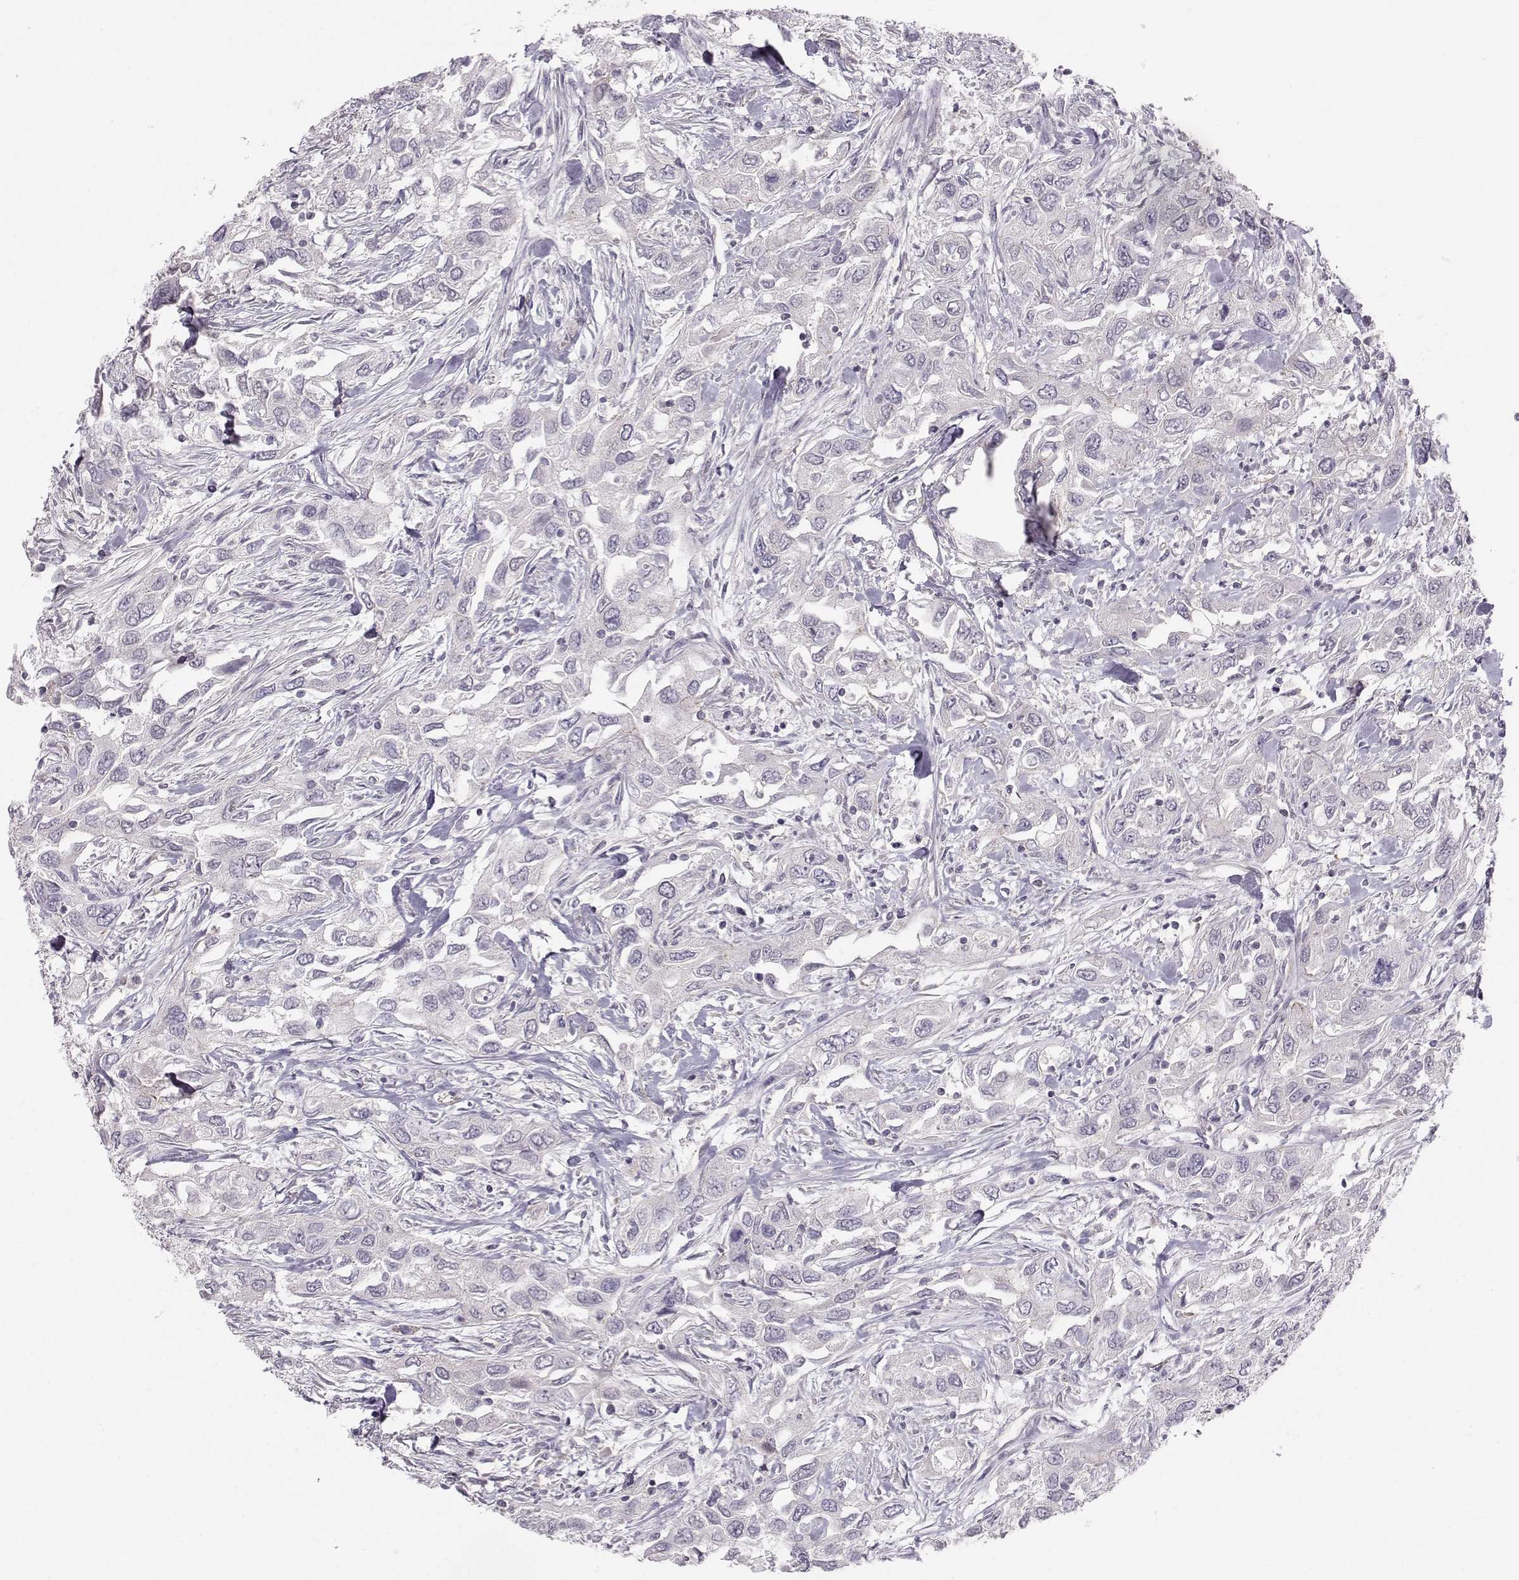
{"staining": {"intensity": "negative", "quantity": "none", "location": "none"}, "tissue": "urothelial cancer", "cell_type": "Tumor cells", "image_type": "cancer", "snomed": [{"axis": "morphology", "description": "Urothelial carcinoma, High grade"}, {"axis": "topography", "description": "Urinary bladder"}], "caption": "An image of urothelial cancer stained for a protein shows no brown staining in tumor cells.", "gene": "MAST1", "patient": {"sex": "male", "age": 76}}